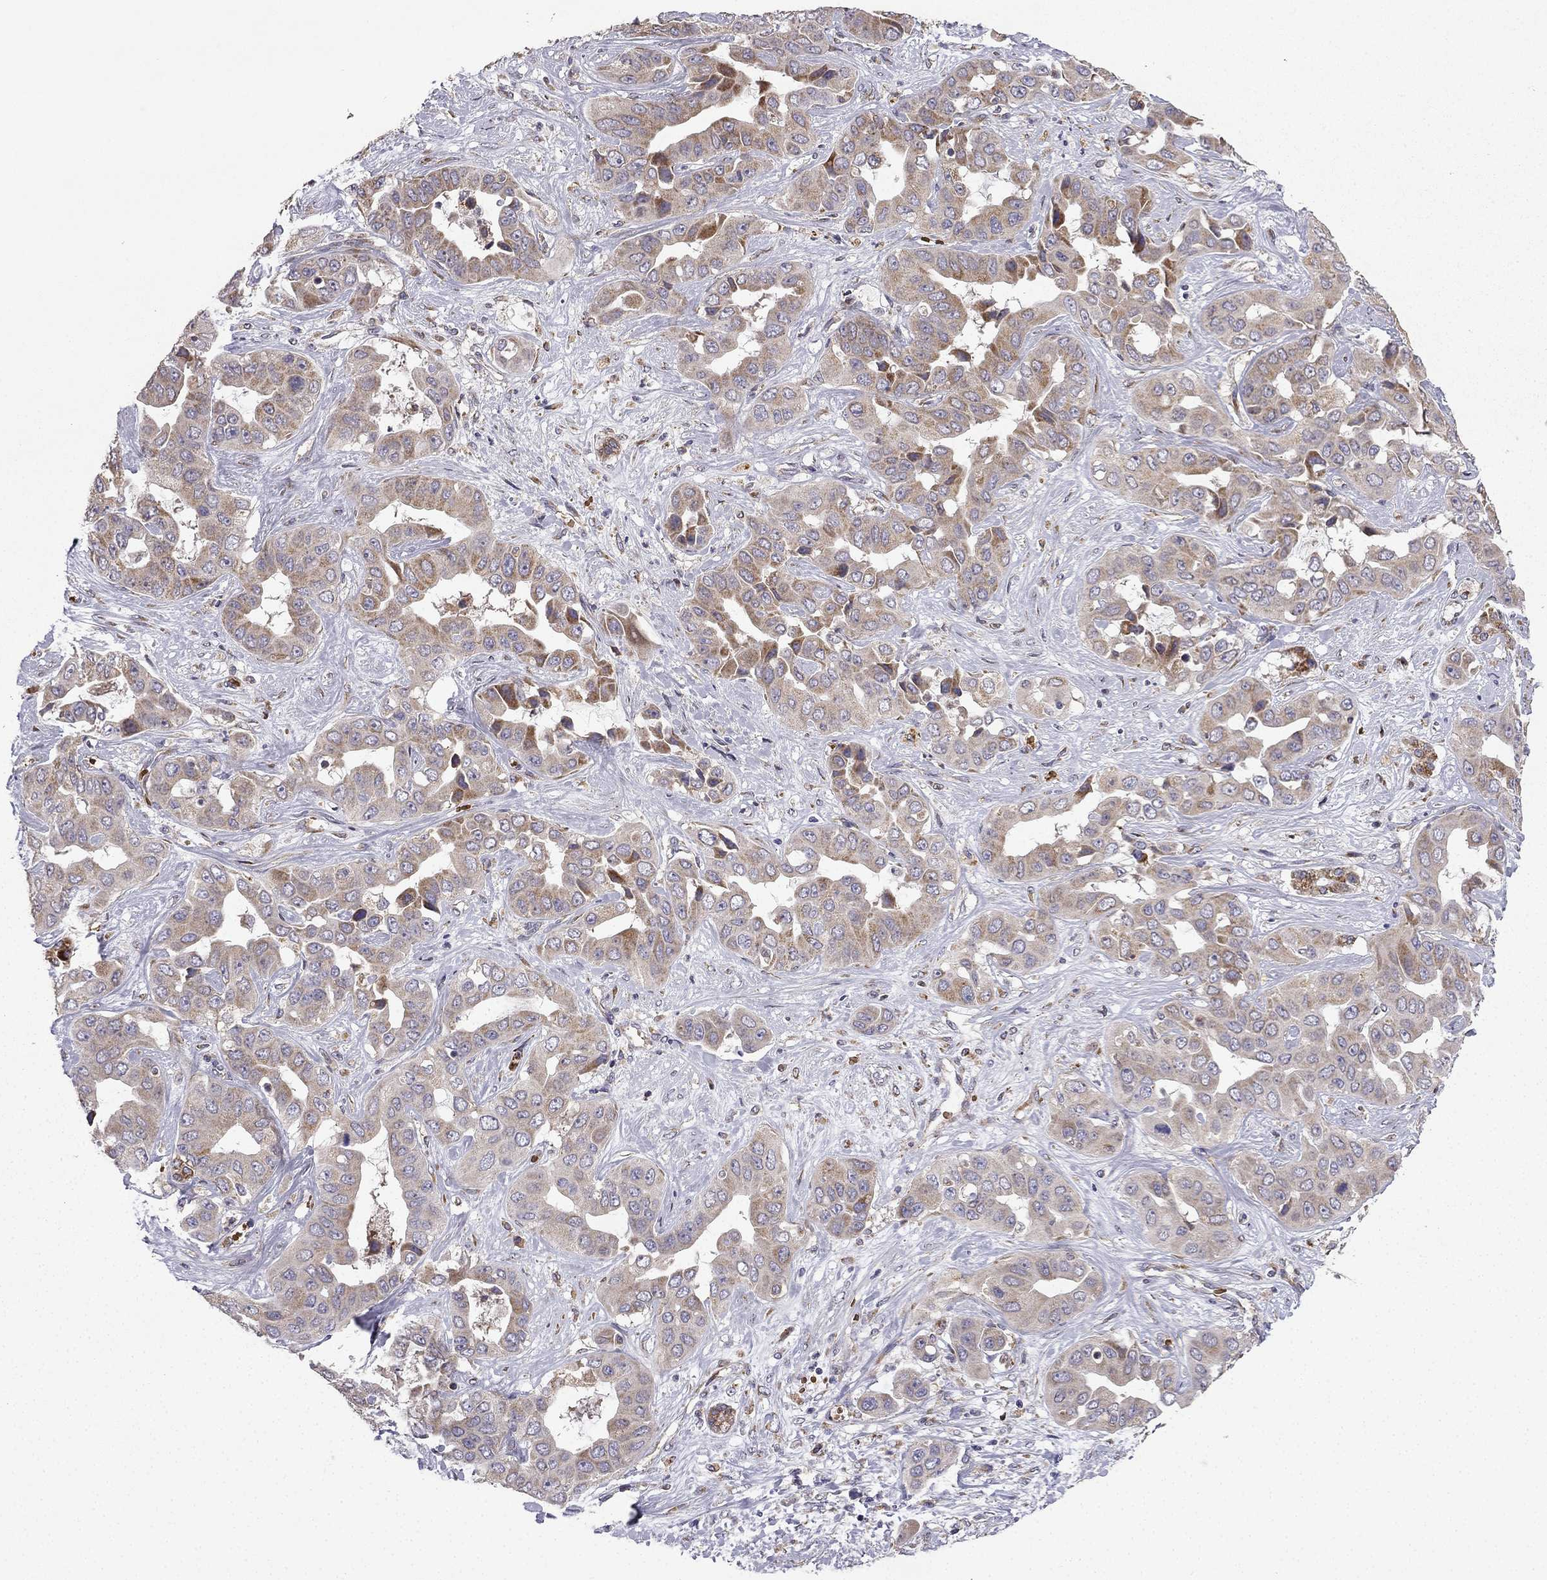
{"staining": {"intensity": "moderate", "quantity": ">75%", "location": "cytoplasmic/membranous"}, "tissue": "liver cancer", "cell_type": "Tumor cells", "image_type": "cancer", "snomed": [{"axis": "morphology", "description": "Cholangiocarcinoma"}, {"axis": "topography", "description": "Liver"}], "caption": "Moderate cytoplasmic/membranous protein staining is appreciated in about >75% of tumor cells in cholangiocarcinoma (liver).", "gene": "B4GALT7", "patient": {"sex": "female", "age": 52}}